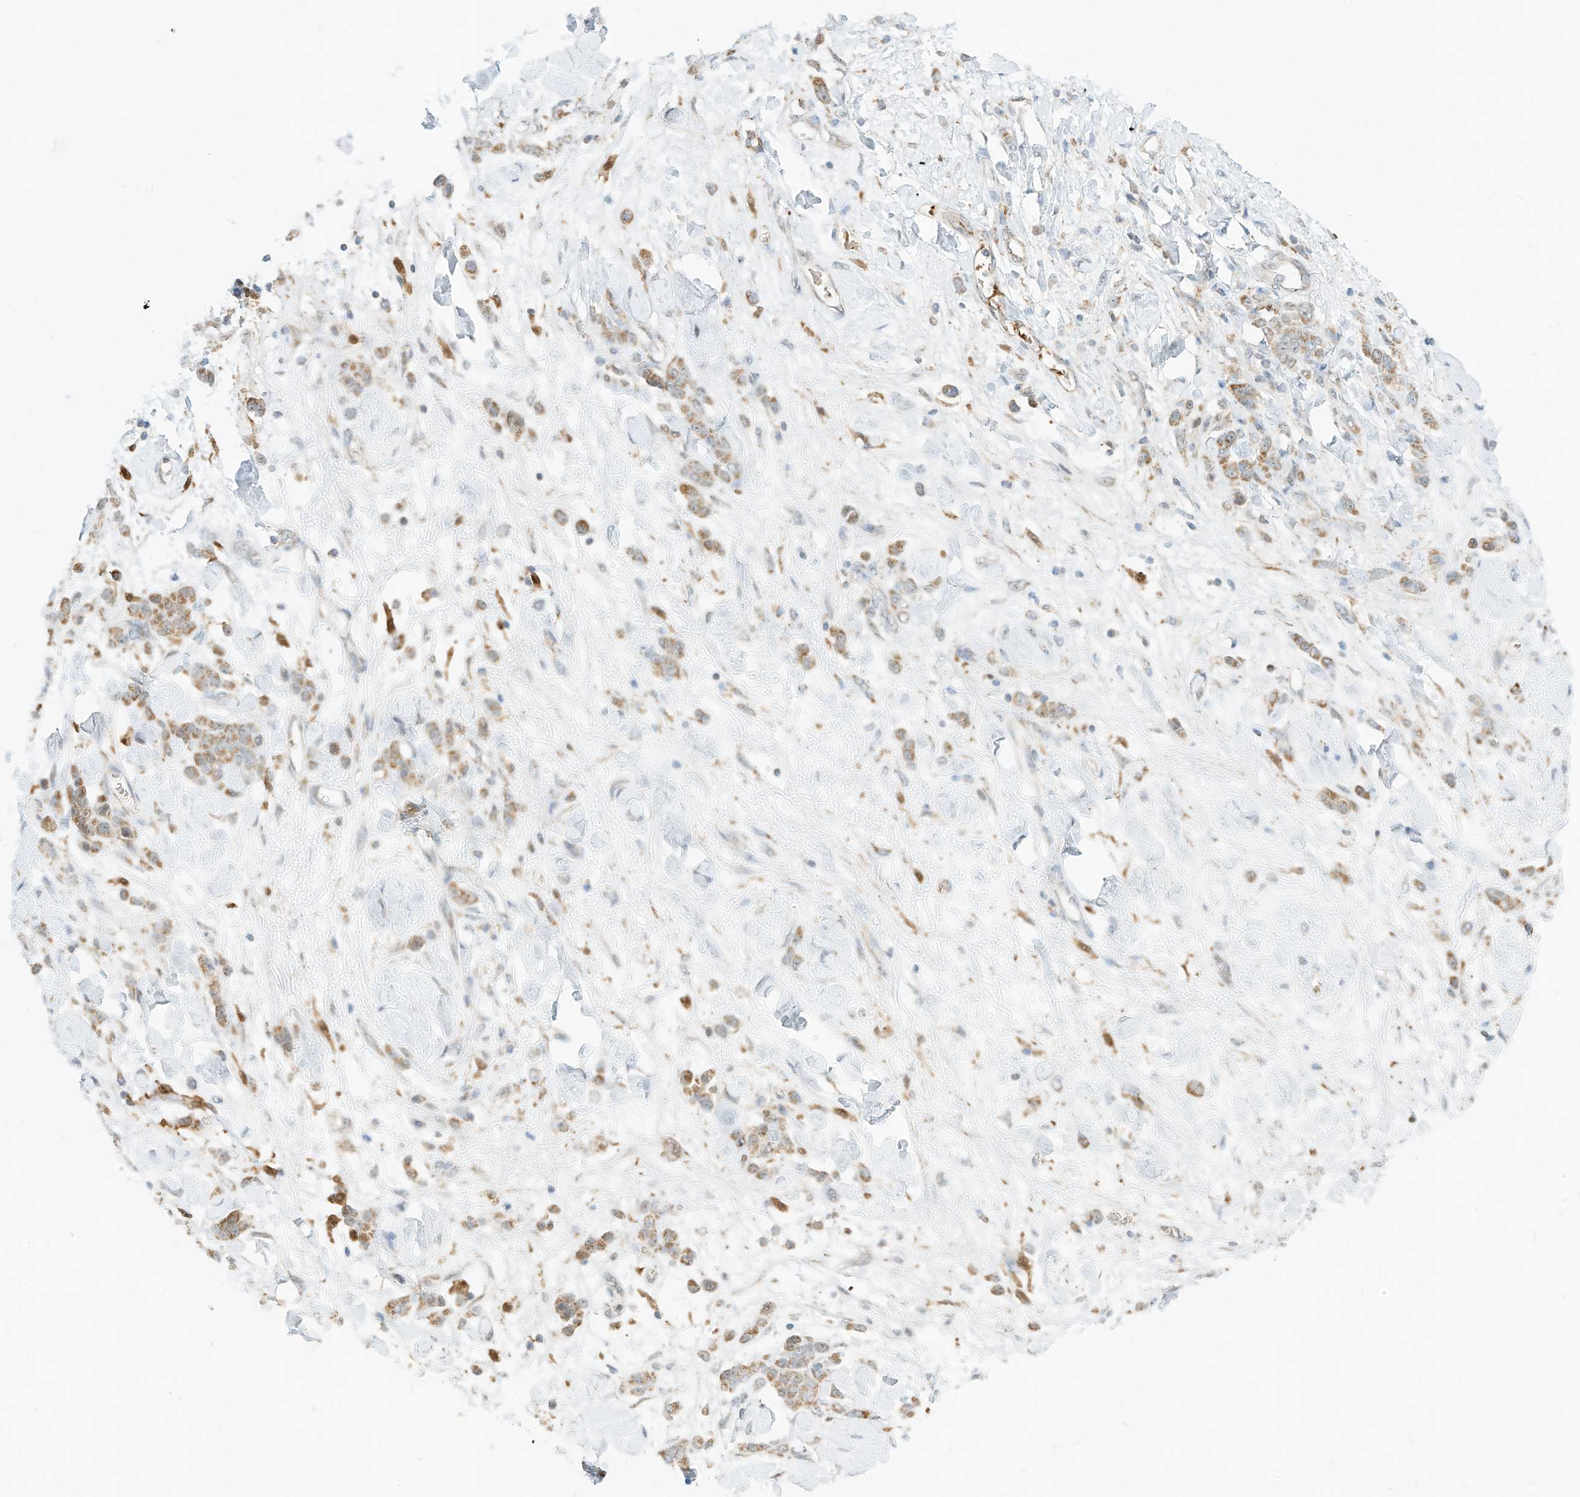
{"staining": {"intensity": "moderate", "quantity": ">75%", "location": "cytoplasmic/membranous"}, "tissue": "stomach cancer", "cell_type": "Tumor cells", "image_type": "cancer", "snomed": [{"axis": "morphology", "description": "Normal tissue, NOS"}, {"axis": "morphology", "description": "Adenocarcinoma, NOS"}, {"axis": "topography", "description": "Stomach"}], "caption": "Protein expression analysis of stomach cancer shows moderate cytoplasmic/membranous expression in about >75% of tumor cells.", "gene": "MTUS2", "patient": {"sex": "male", "age": 82}}